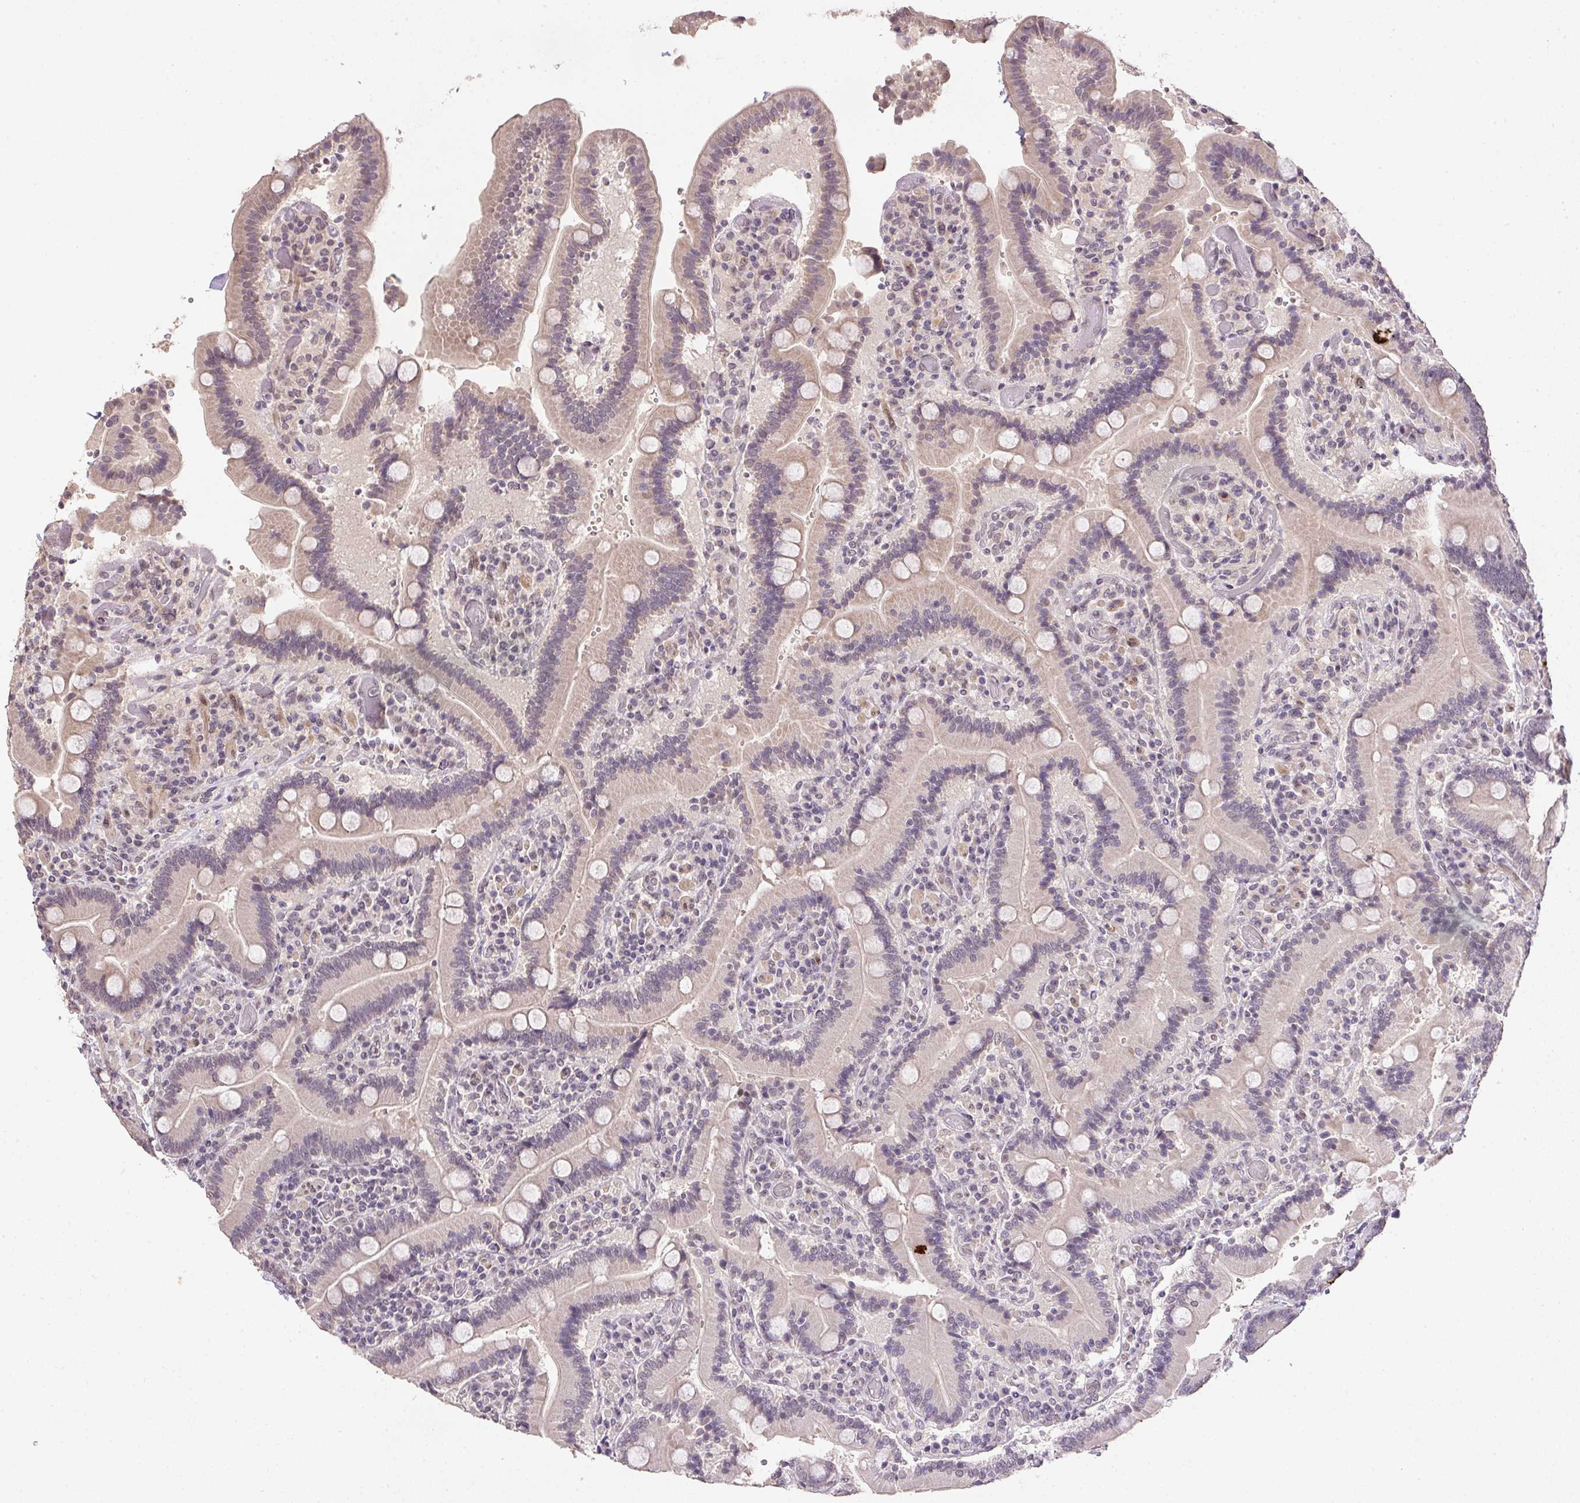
{"staining": {"intensity": "weak", "quantity": "<25%", "location": "cytoplasmic/membranous"}, "tissue": "duodenum", "cell_type": "Glandular cells", "image_type": "normal", "snomed": [{"axis": "morphology", "description": "Normal tissue, NOS"}, {"axis": "topography", "description": "Duodenum"}], "caption": "Immunohistochemical staining of benign duodenum displays no significant positivity in glandular cells. The staining was performed using DAB to visualize the protein expression in brown, while the nuclei were stained in blue with hematoxylin (Magnification: 20x).", "gene": "PPP4R4", "patient": {"sex": "female", "age": 62}}